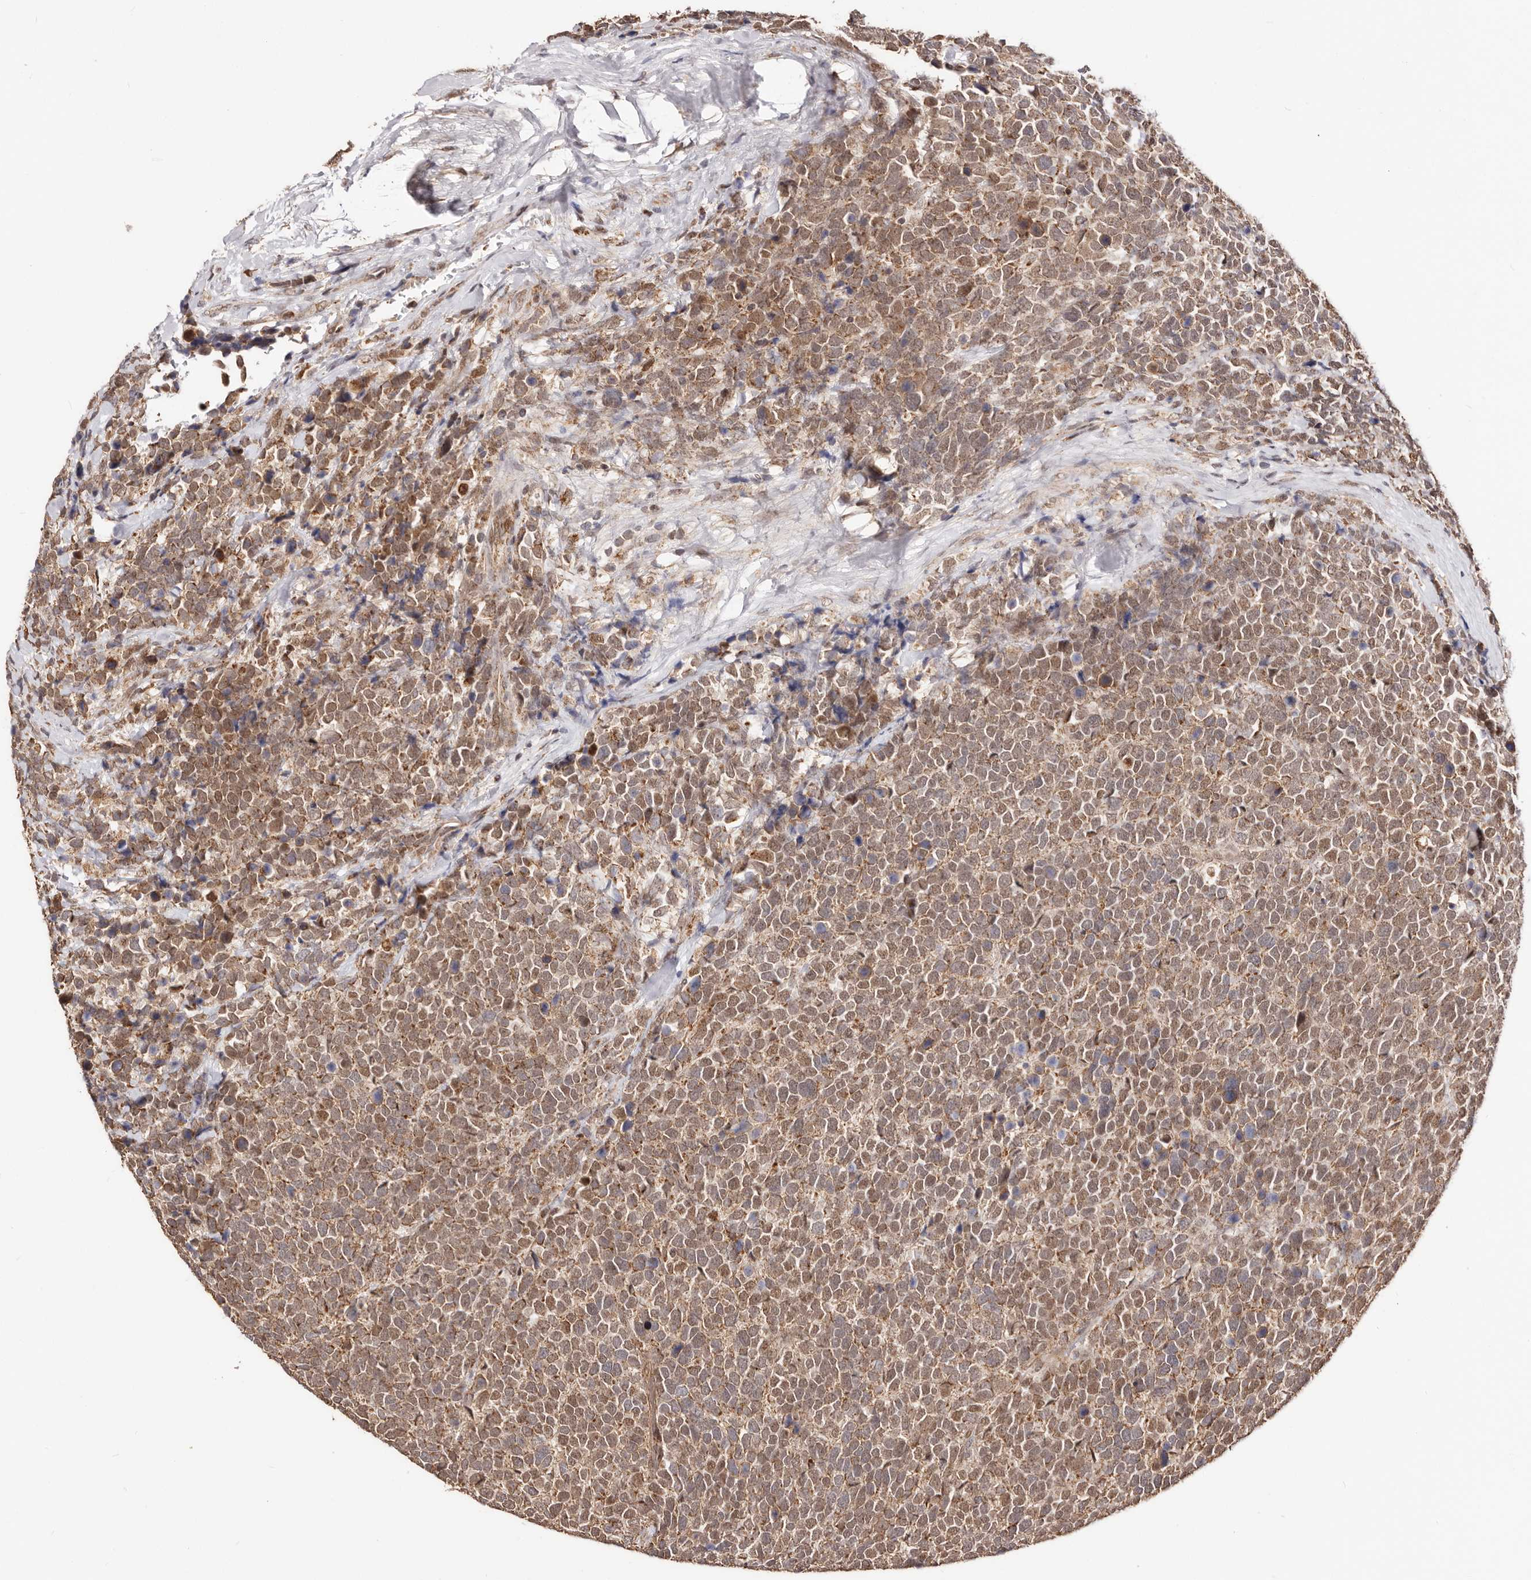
{"staining": {"intensity": "moderate", "quantity": ">75%", "location": "cytoplasmic/membranous,nuclear"}, "tissue": "urothelial cancer", "cell_type": "Tumor cells", "image_type": "cancer", "snomed": [{"axis": "morphology", "description": "Urothelial carcinoma, High grade"}, {"axis": "topography", "description": "Urinary bladder"}], "caption": "There is medium levels of moderate cytoplasmic/membranous and nuclear expression in tumor cells of urothelial cancer, as demonstrated by immunohistochemical staining (brown color).", "gene": "SEC14L1", "patient": {"sex": "female", "age": 82}}